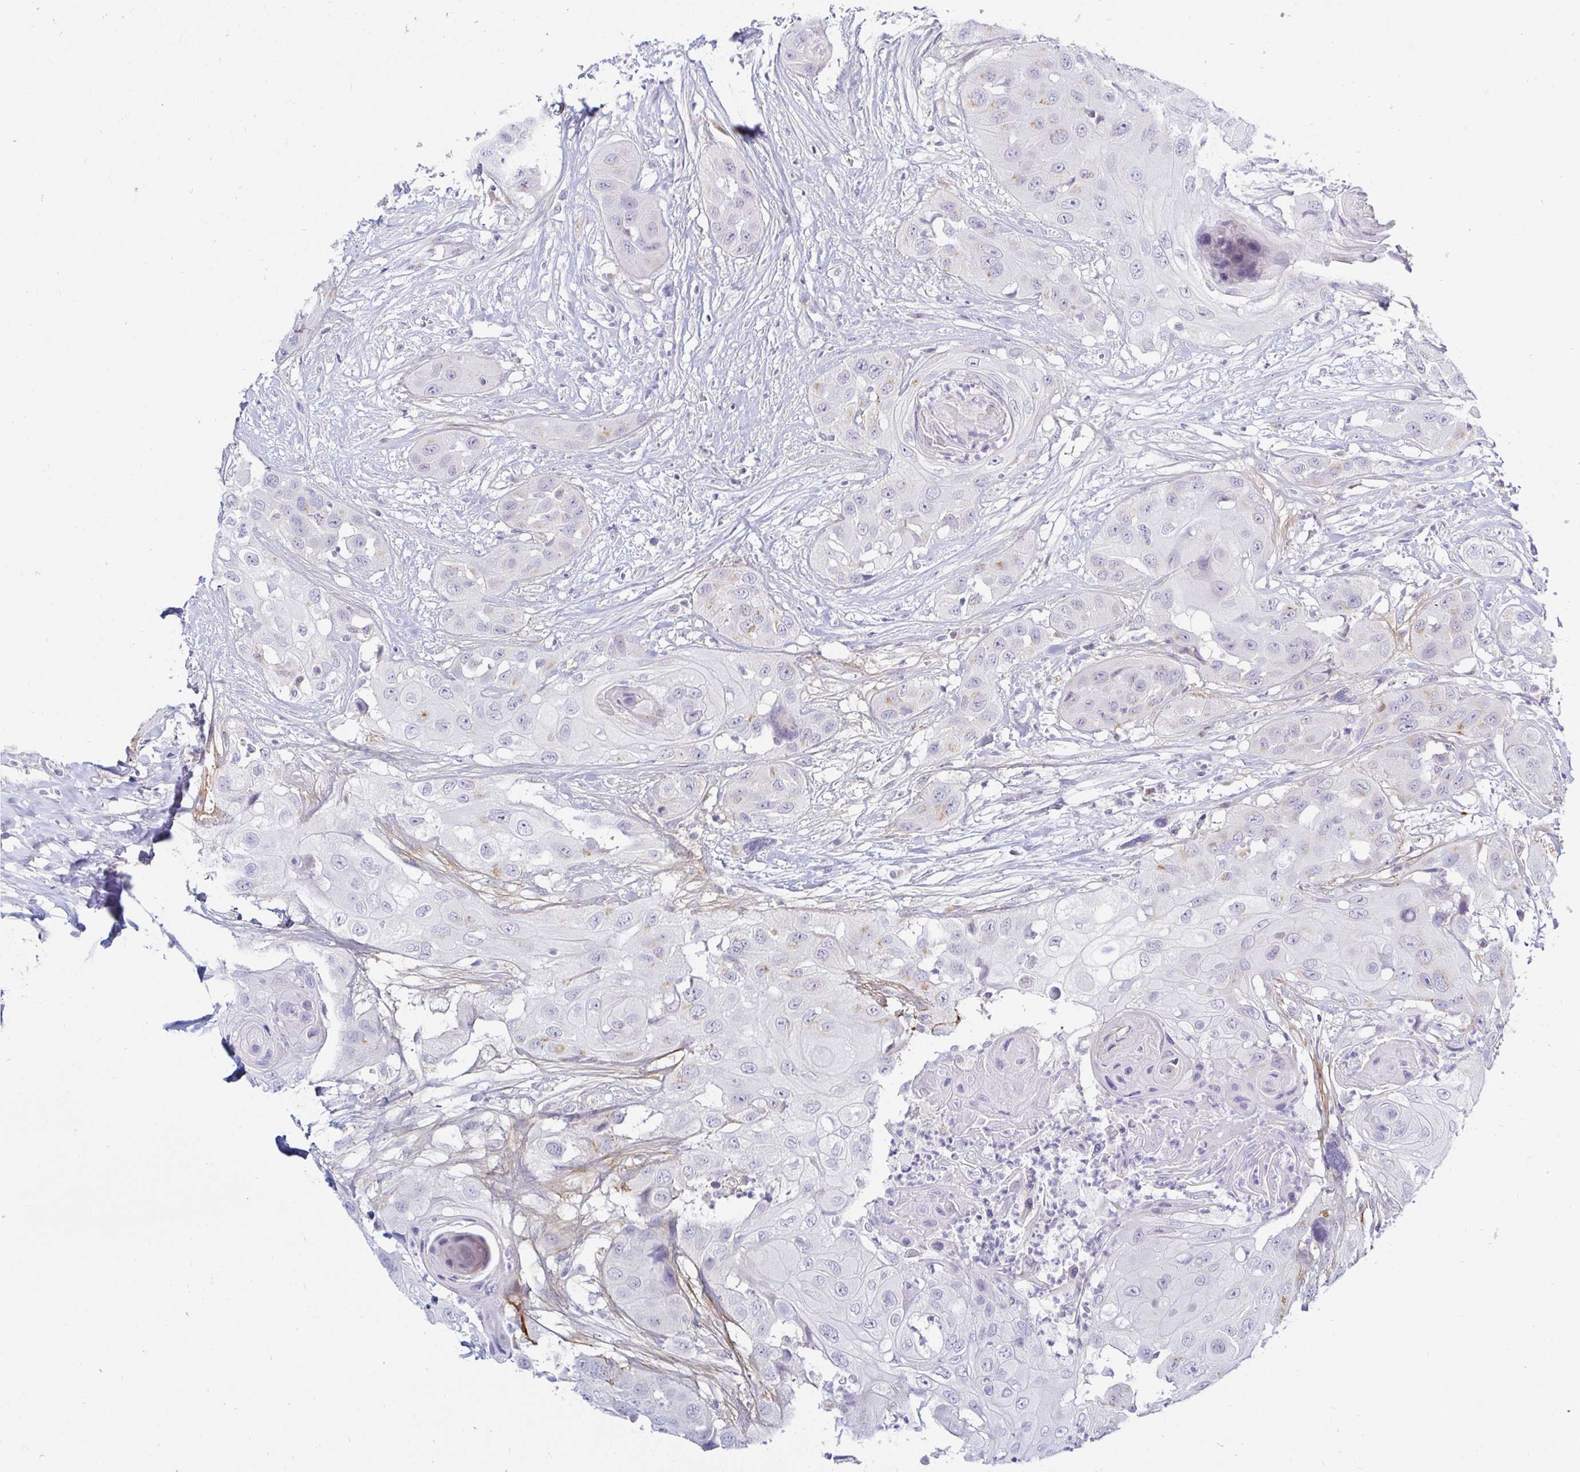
{"staining": {"intensity": "strong", "quantity": "<25%", "location": "cytoplasmic/membranous"}, "tissue": "head and neck cancer", "cell_type": "Tumor cells", "image_type": "cancer", "snomed": [{"axis": "morphology", "description": "Squamous cell carcinoma, NOS"}, {"axis": "topography", "description": "Head-Neck"}], "caption": "Immunohistochemistry (IHC) (DAB) staining of human head and neck cancer (squamous cell carcinoma) exhibits strong cytoplasmic/membranous protein staining in about <25% of tumor cells. The staining was performed using DAB (3,3'-diaminobenzidine) to visualize the protein expression in brown, while the nuclei were stained in blue with hematoxylin (Magnification: 20x).", "gene": "OR51D1", "patient": {"sex": "male", "age": 83}}